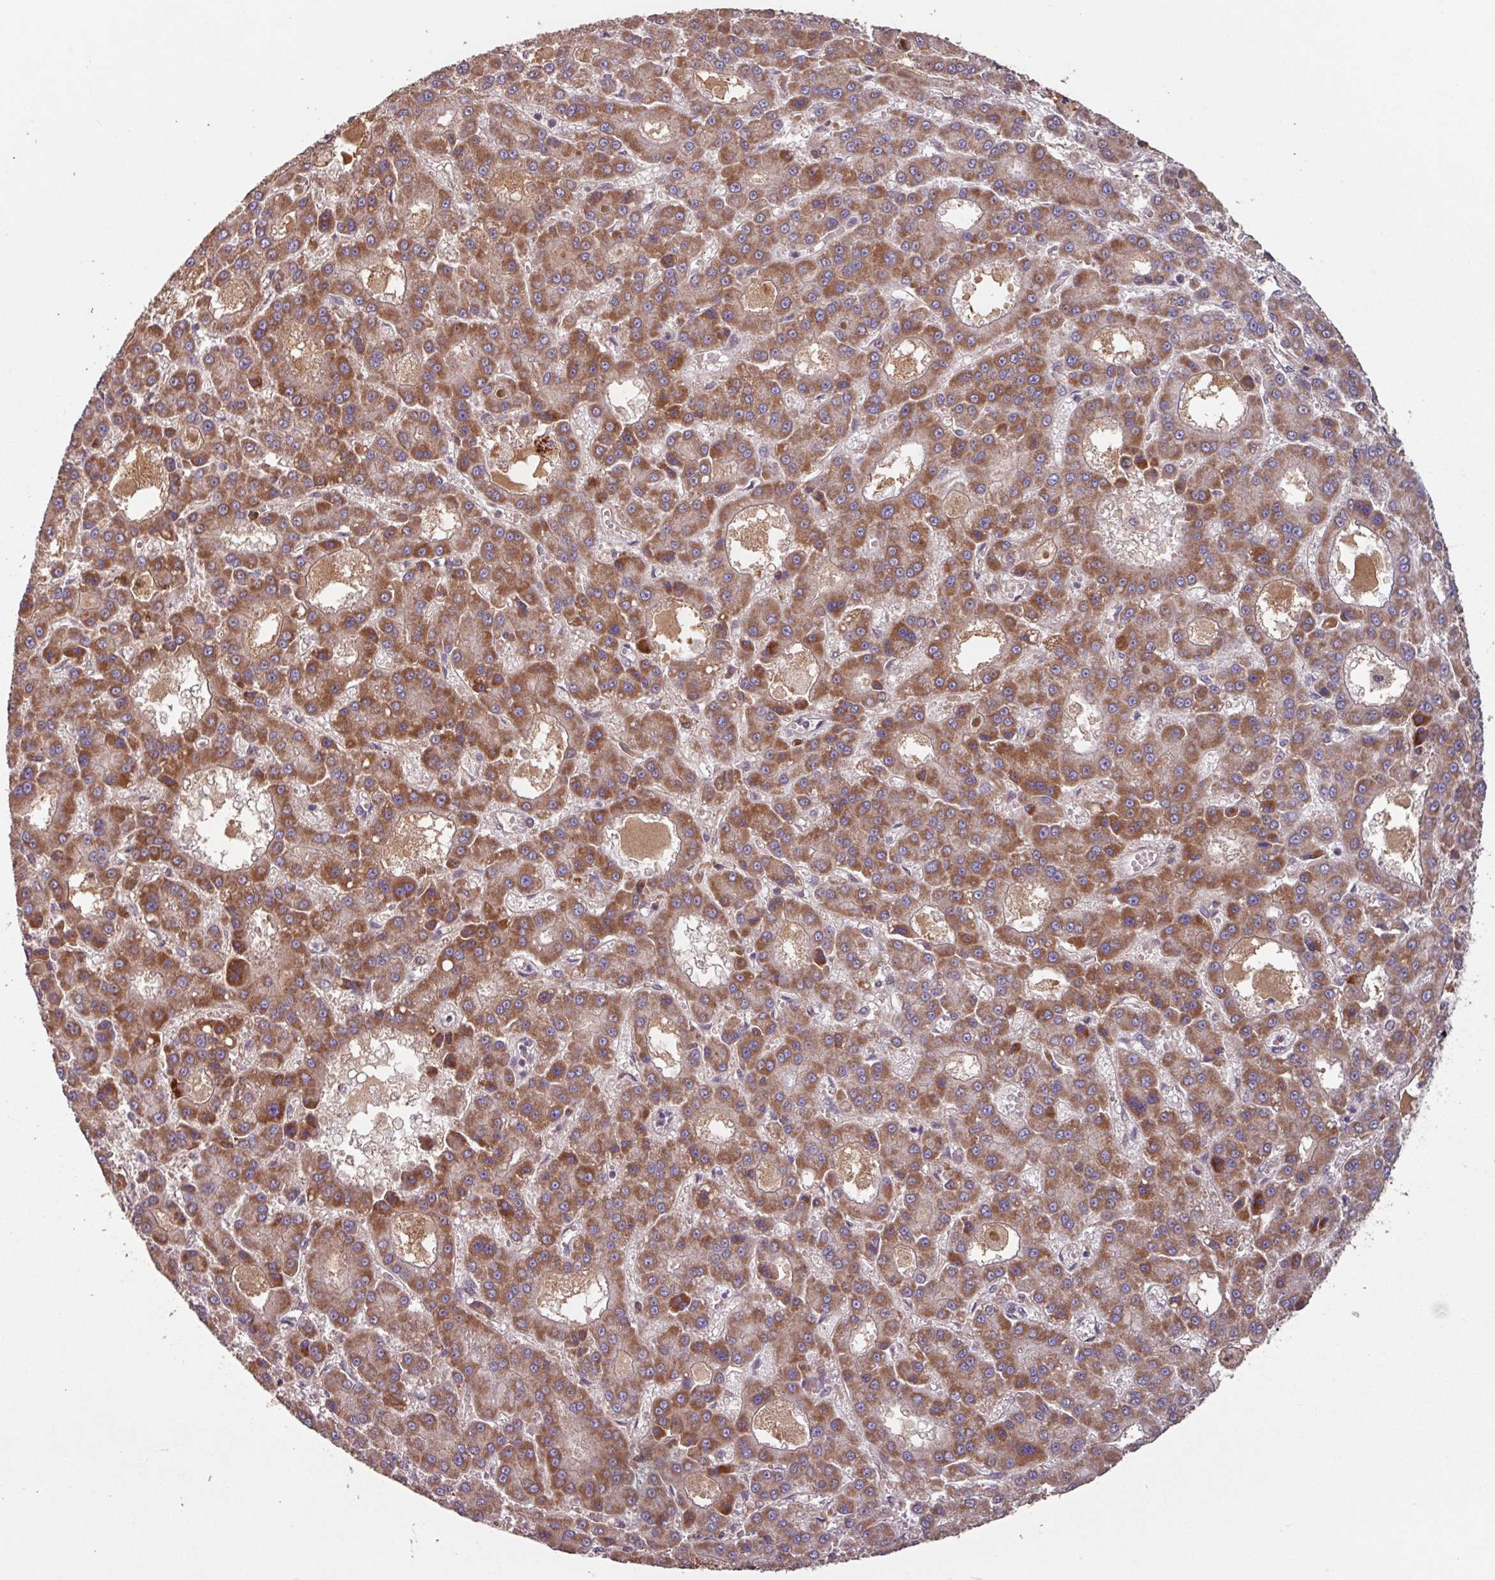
{"staining": {"intensity": "strong", "quantity": ">75%", "location": "cytoplasmic/membranous"}, "tissue": "liver cancer", "cell_type": "Tumor cells", "image_type": "cancer", "snomed": [{"axis": "morphology", "description": "Carcinoma, Hepatocellular, NOS"}, {"axis": "topography", "description": "Liver"}], "caption": "Human liver hepatocellular carcinoma stained with a brown dye demonstrates strong cytoplasmic/membranous positive expression in approximately >75% of tumor cells.", "gene": "TMEM88", "patient": {"sex": "male", "age": 70}}